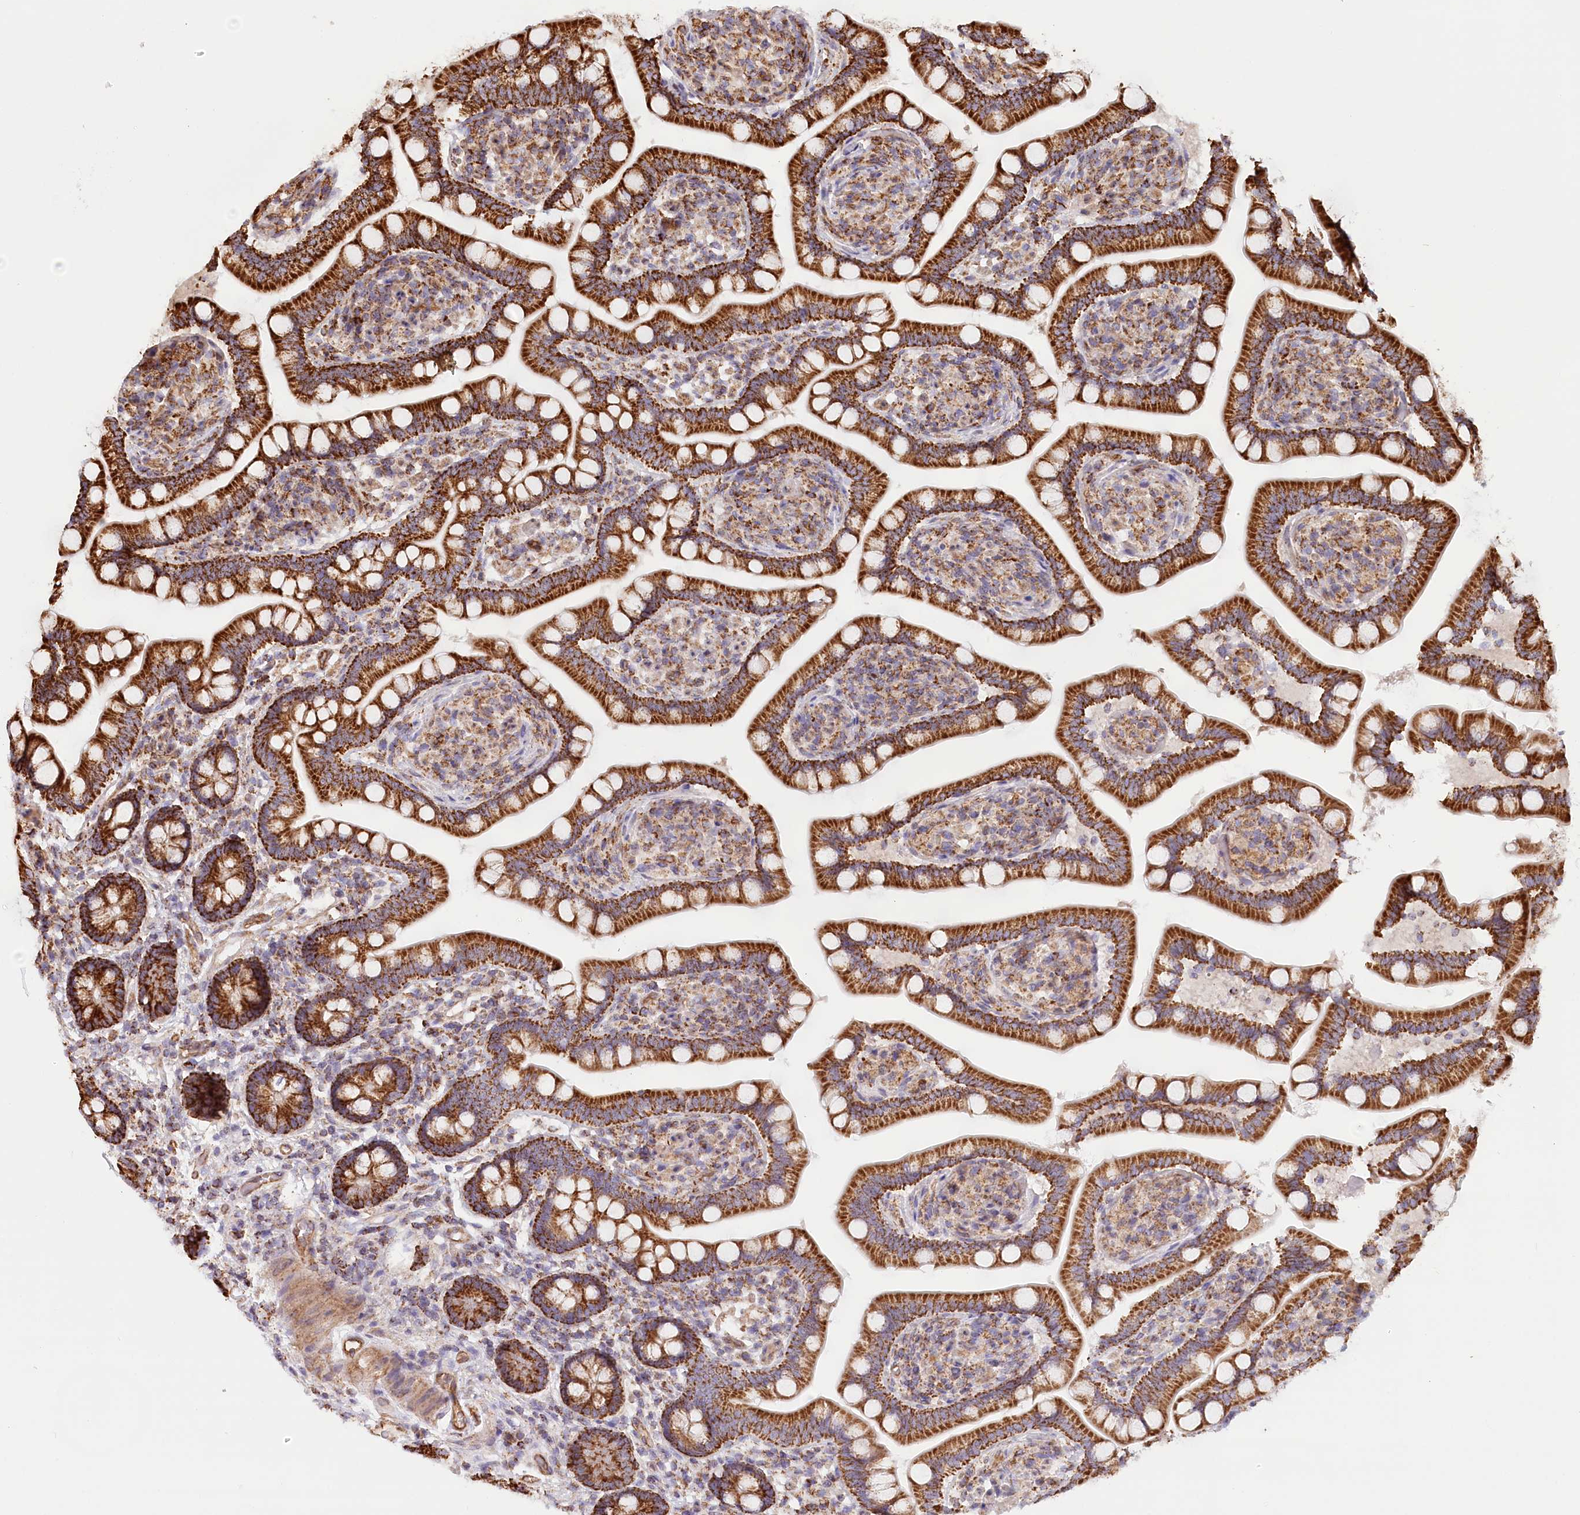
{"staining": {"intensity": "strong", "quantity": ">75%", "location": "cytoplasmic/membranous"}, "tissue": "small intestine", "cell_type": "Glandular cells", "image_type": "normal", "snomed": [{"axis": "morphology", "description": "Normal tissue, NOS"}, {"axis": "topography", "description": "Small intestine"}], "caption": "Brown immunohistochemical staining in benign human small intestine reveals strong cytoplasmic/membranous staining in approximately >75% of glandular cells. (brown staining indicates protein expression, while blue staining denotes nuclei).", "gene": "UMPS", "patient": {"sex": "female", "age": 64}}